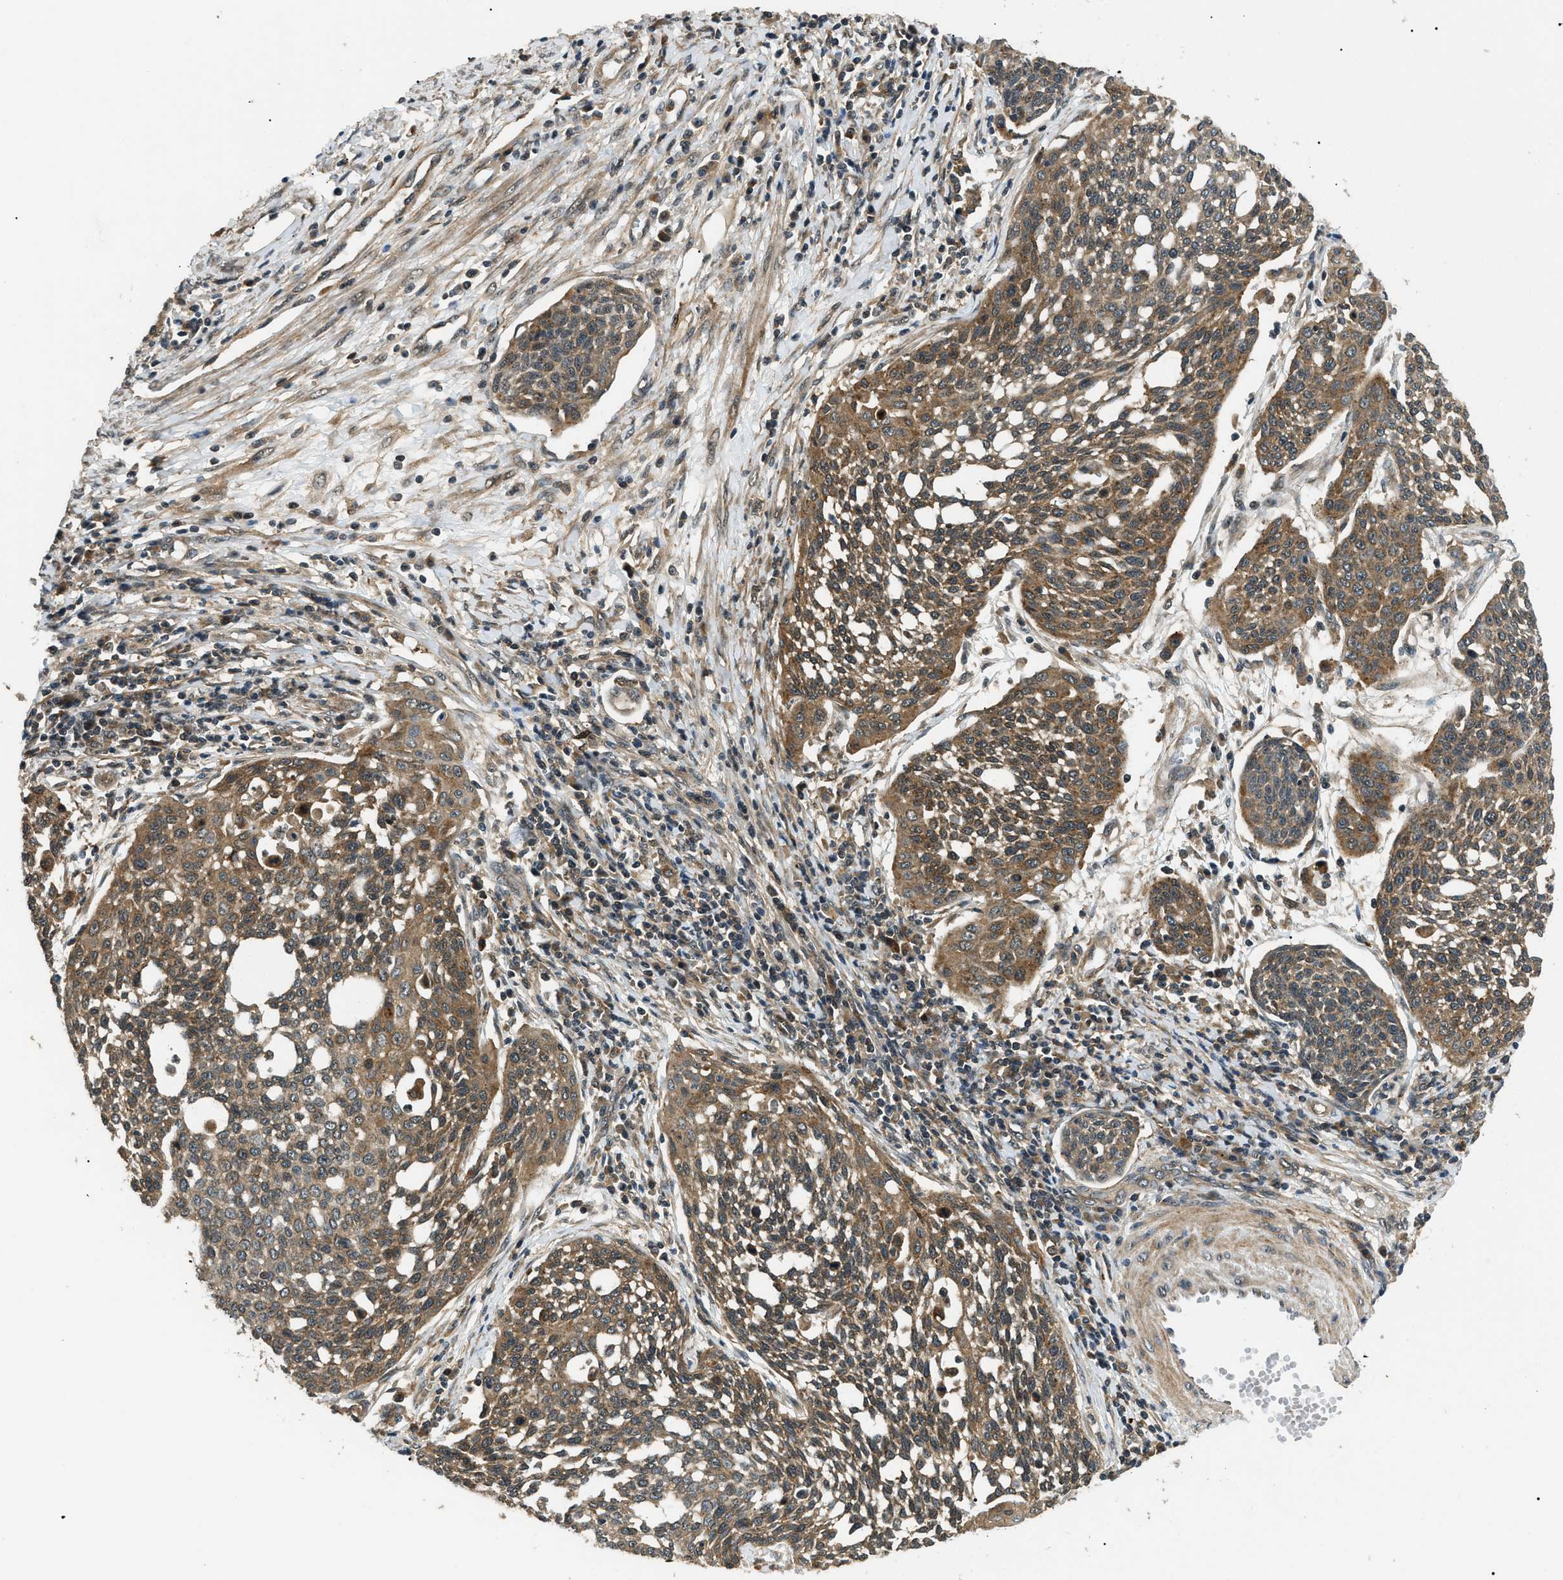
{"staining": {"intensity": "moderate", "quantity": ">75%", "location": "cytoplasmic/membranous"}, "tissue": "cervical cancer", "cell_type": "Tumor cells", "image_type": "cancer", "snomed": [{"axis": "morphology", "description": "Squamous cell carcinoma, NOS"}, {"axis": "topography", "description": "Cervix"}], "caption": "A photomicrograph showing moderate cytoplasmic/membranous positivity in about >75% of tumor cells in cervical squamous cell carcinoma, as visualized by brown immunohistochemical staining.", "gene": "ATP6AP1", "patient": {"sex": "female", "age": 34}}